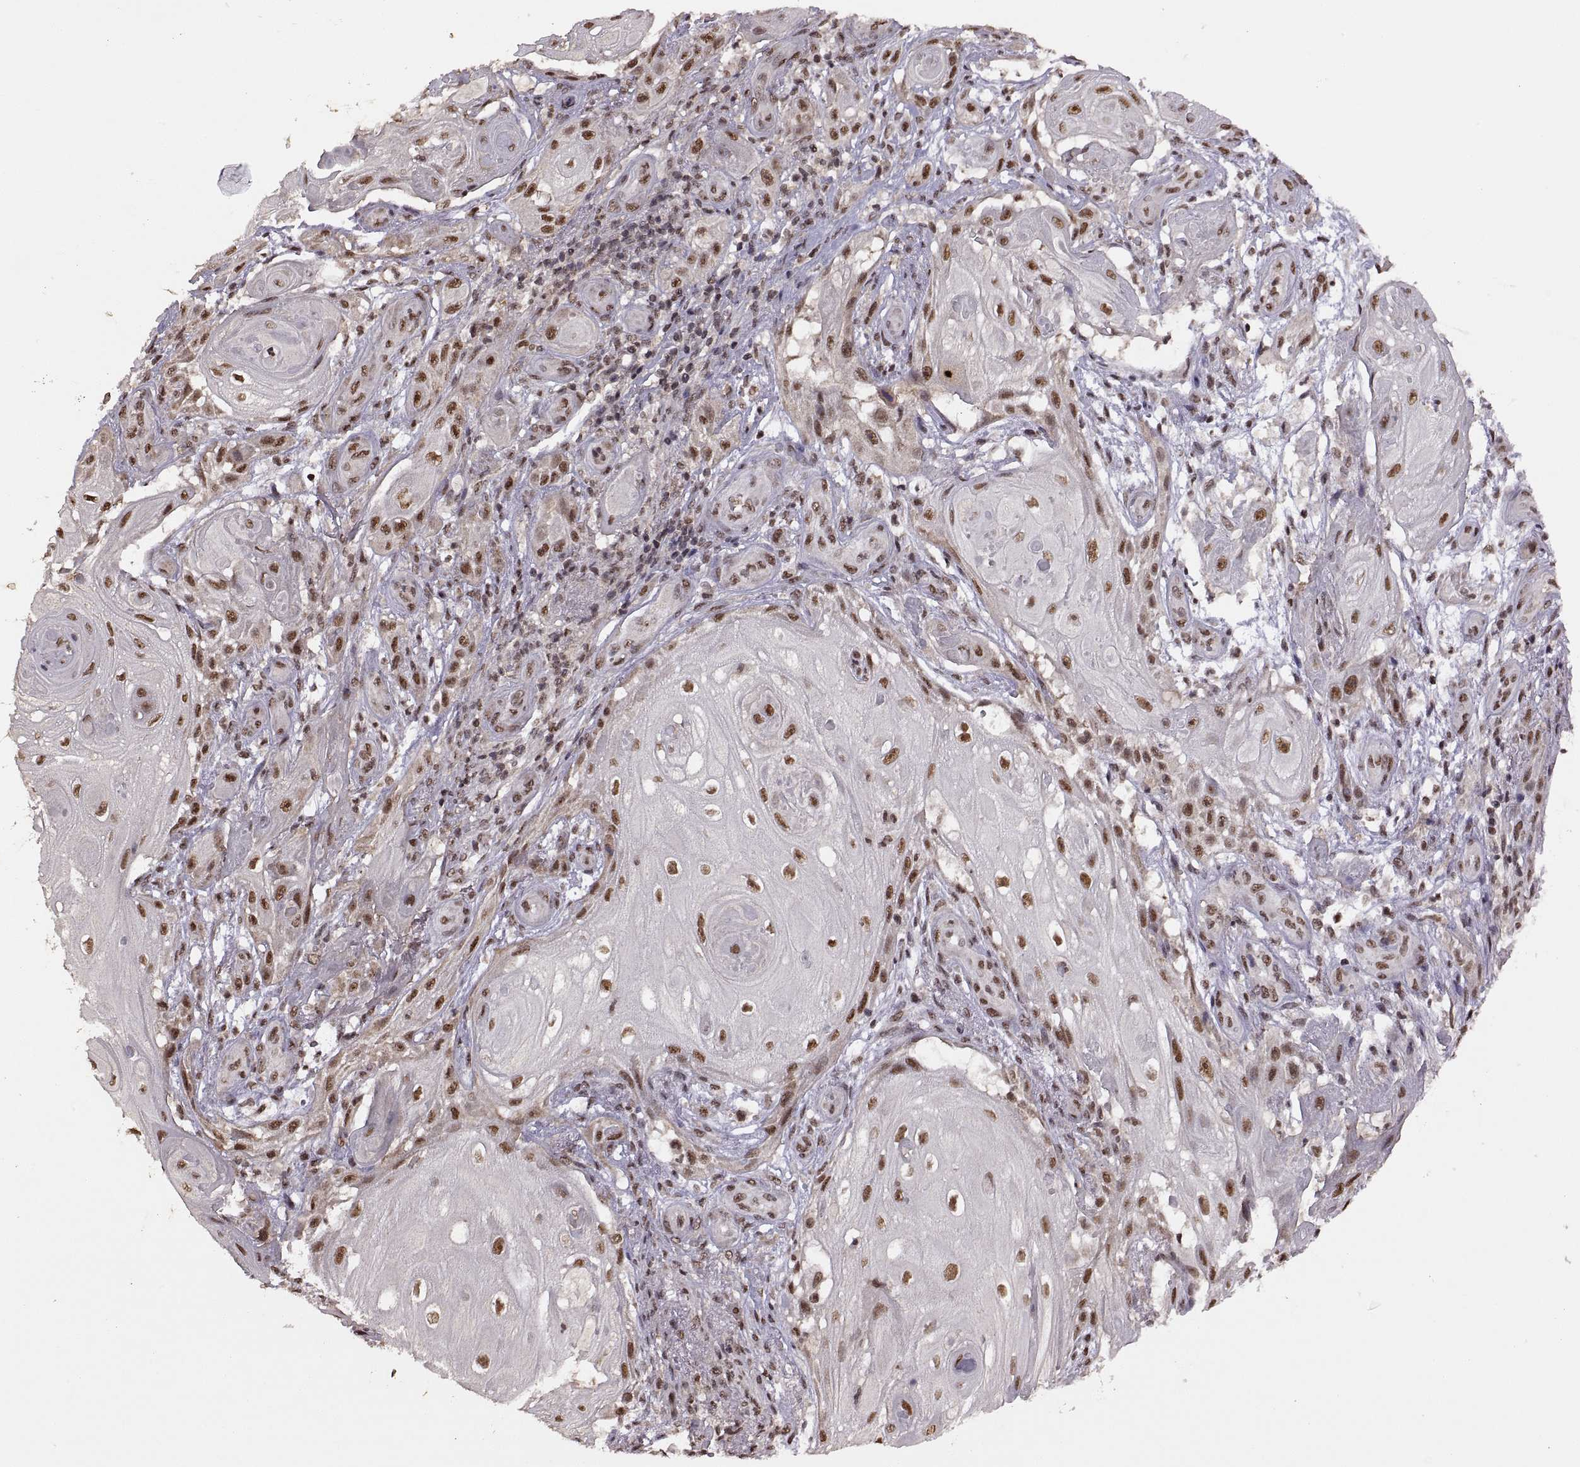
{"staining": {"intensity": "strong", "quantity": ">75%", "location": "nuclear"}, "tissue": "skin cancer", "cell_type": "Tumor cells", "image_type": "cancer", "snomed": [{"axis": "morphology", "description": "Squamous cell carcinoma, NOS"}, {"axis": "topography", "description": "Skin"}], "caption": "This histopathology image demonstrates skin squamous cell carcinoma stained with immunohistochemistry to label a protein in brown. The nuclear of tumor cells show strong positivity for the protein. Nuclei are counter-stained blue.", "gene": "INTS3", "patient": {"sex": "male", "age": 62}}